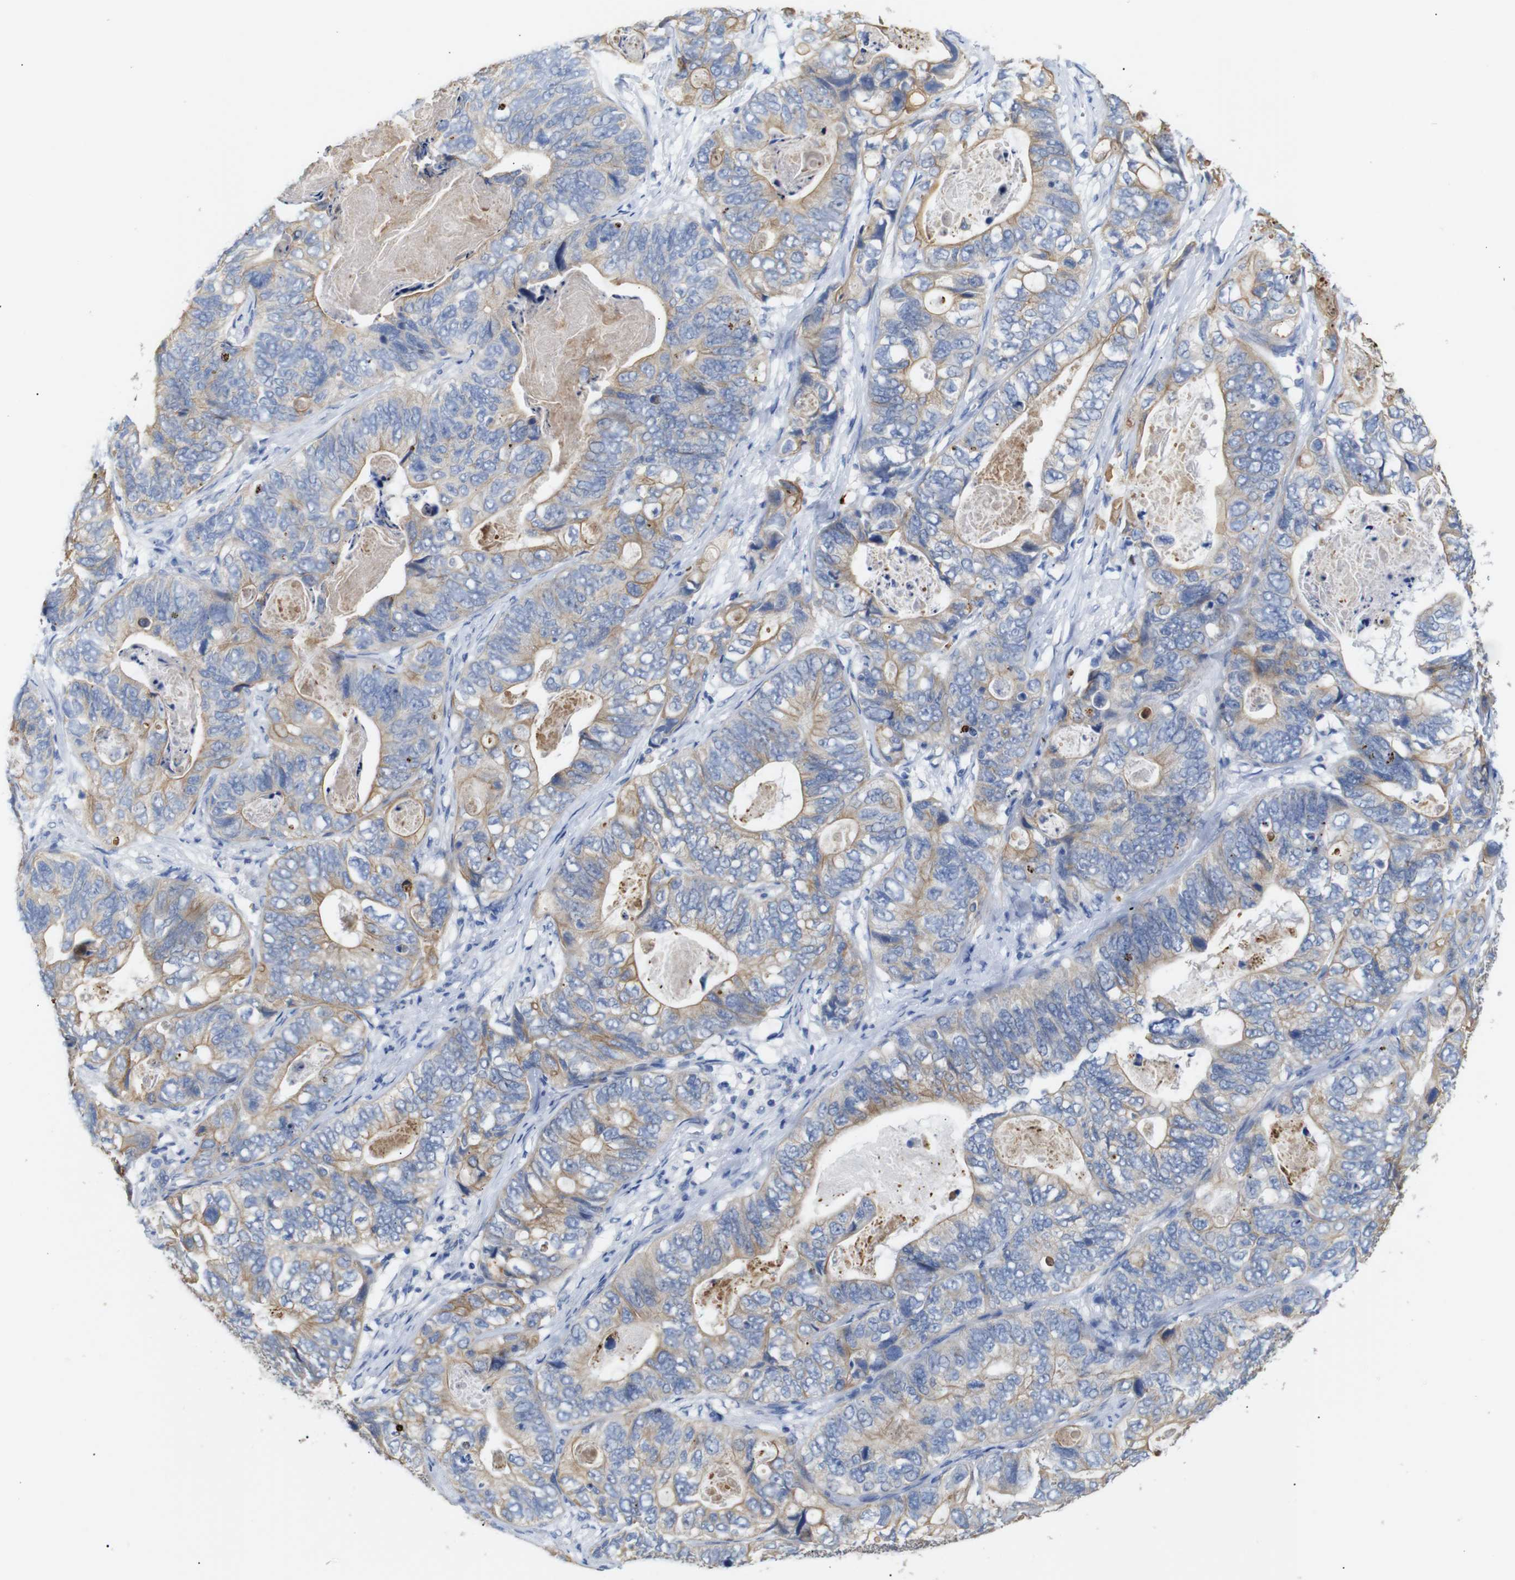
{"staining": {"intensity": "moderate", "quantity": "25%-75%", "location": "cytoplasmic/membranous"}, "tissue": "stomach cancer", "cell_type": "Tumor cells", "image_type": "cancer", "snomed": [{"axis": "morphology", "description": "Adenocarcinoma, NOS"}, {"axis": "topography", "description": "Stomach"}], "caption": "The micrograph demonstrates a brown stain indicating the presence of a protein in the cytoplasmic/membranous of tumor cells in stomach cancer (adenocarcinoma). (brown staining indicates protein expression, while blue staining denotes nuclei).", "gene": "ALOX15", "patient": {"sex": "female", "age": 89}}